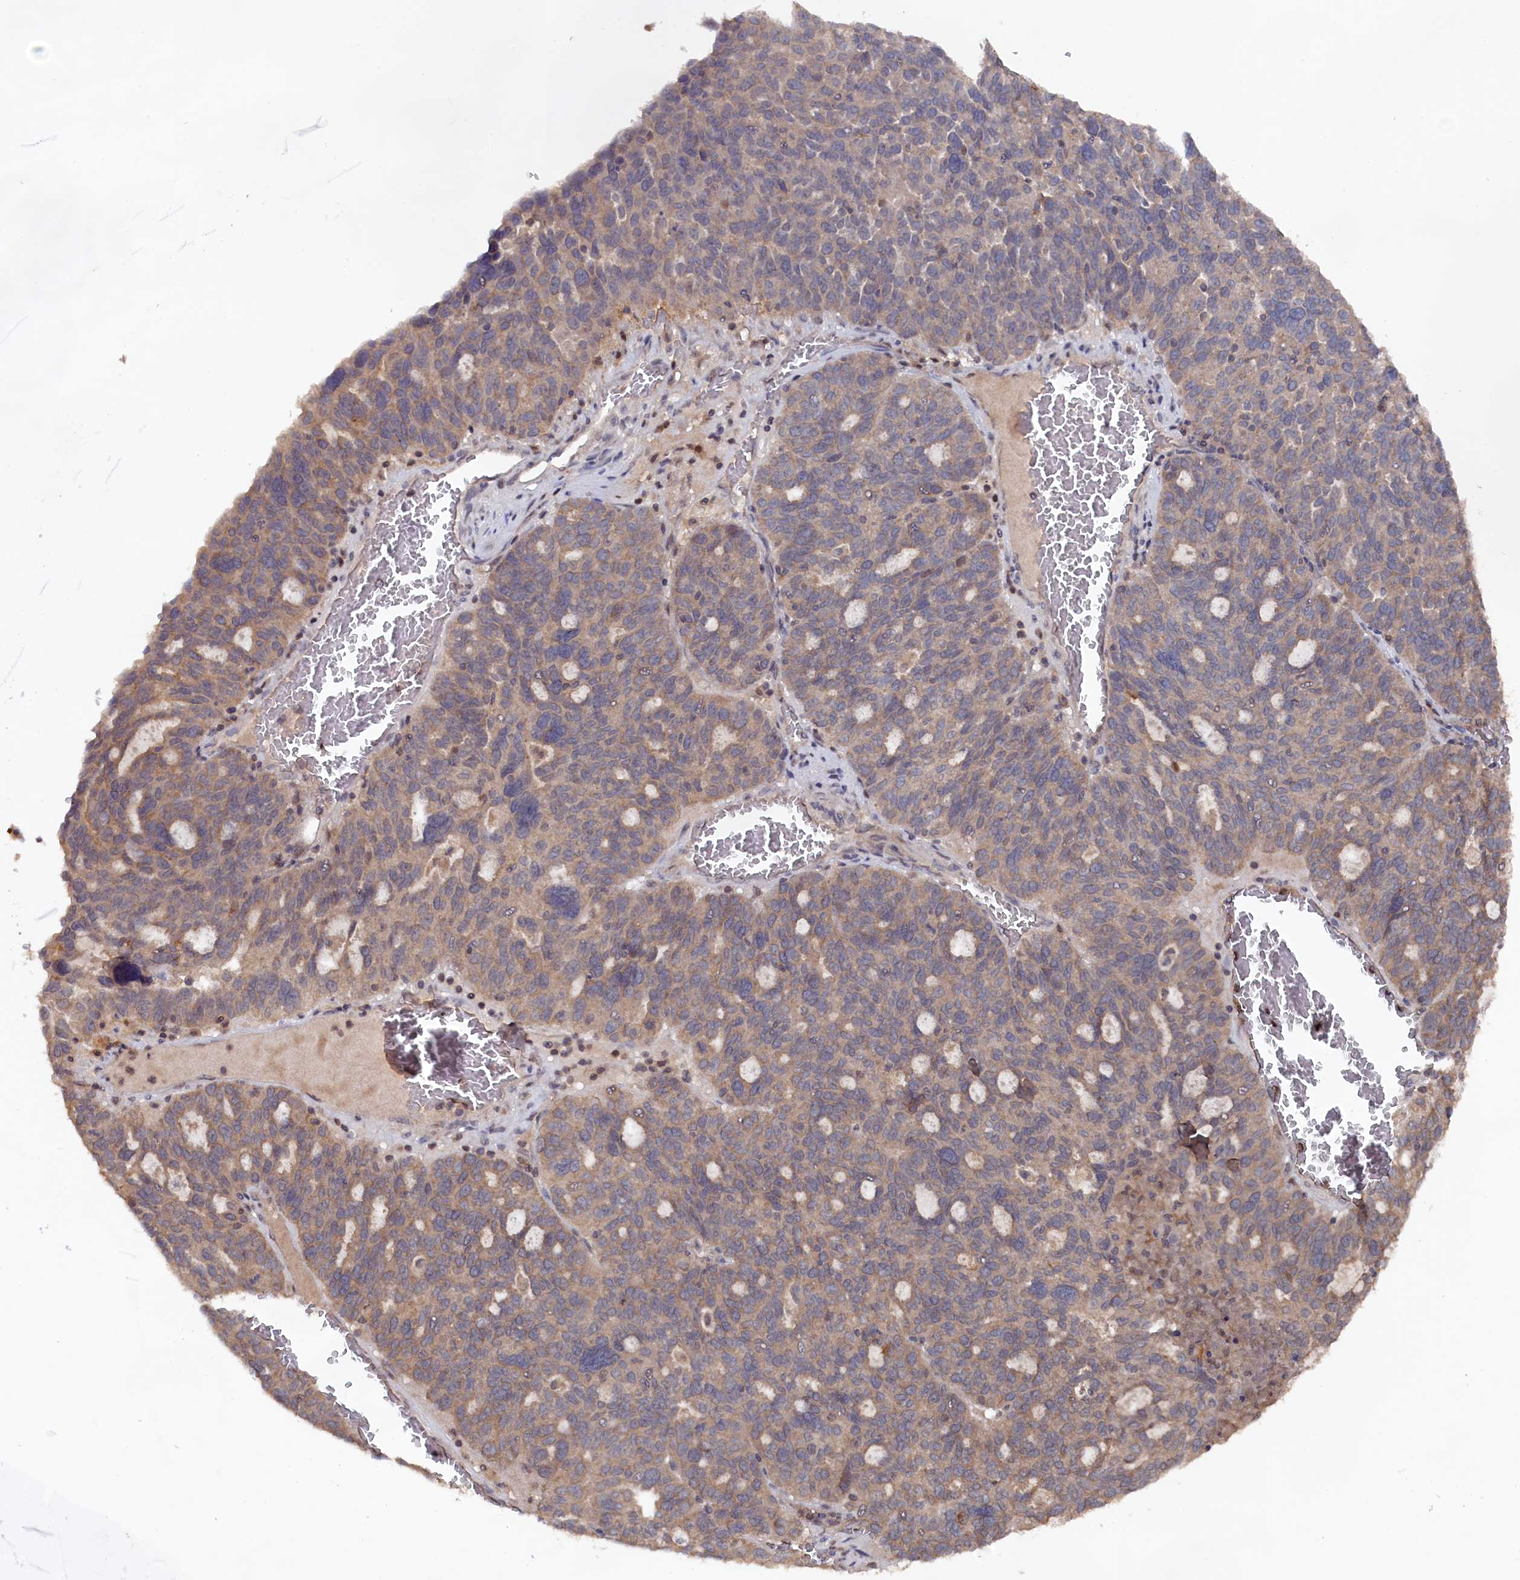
{"staining": {"intensity": "weak", "quantity": ">75%", "location": "cytoplasmic/membranous"}, "tissue": "ovarian cancer", "cell_type": "Tumor cells", "image_type": "cancer", "snomed": [{"axis": "morphology", "description": "Cystadenocarcinoma, serous, NOS"}, {"axis": "topography", "description": "Ovary"}], "caption": "Approximately >75% of tumor cells in human ovarian cancer demonstrate weak cytoplasmic/membranous protein expression as visualized by brown immunohistochemical staining.", "gene": "TMC5", "patient": {"sex": "female", "age": 59}}